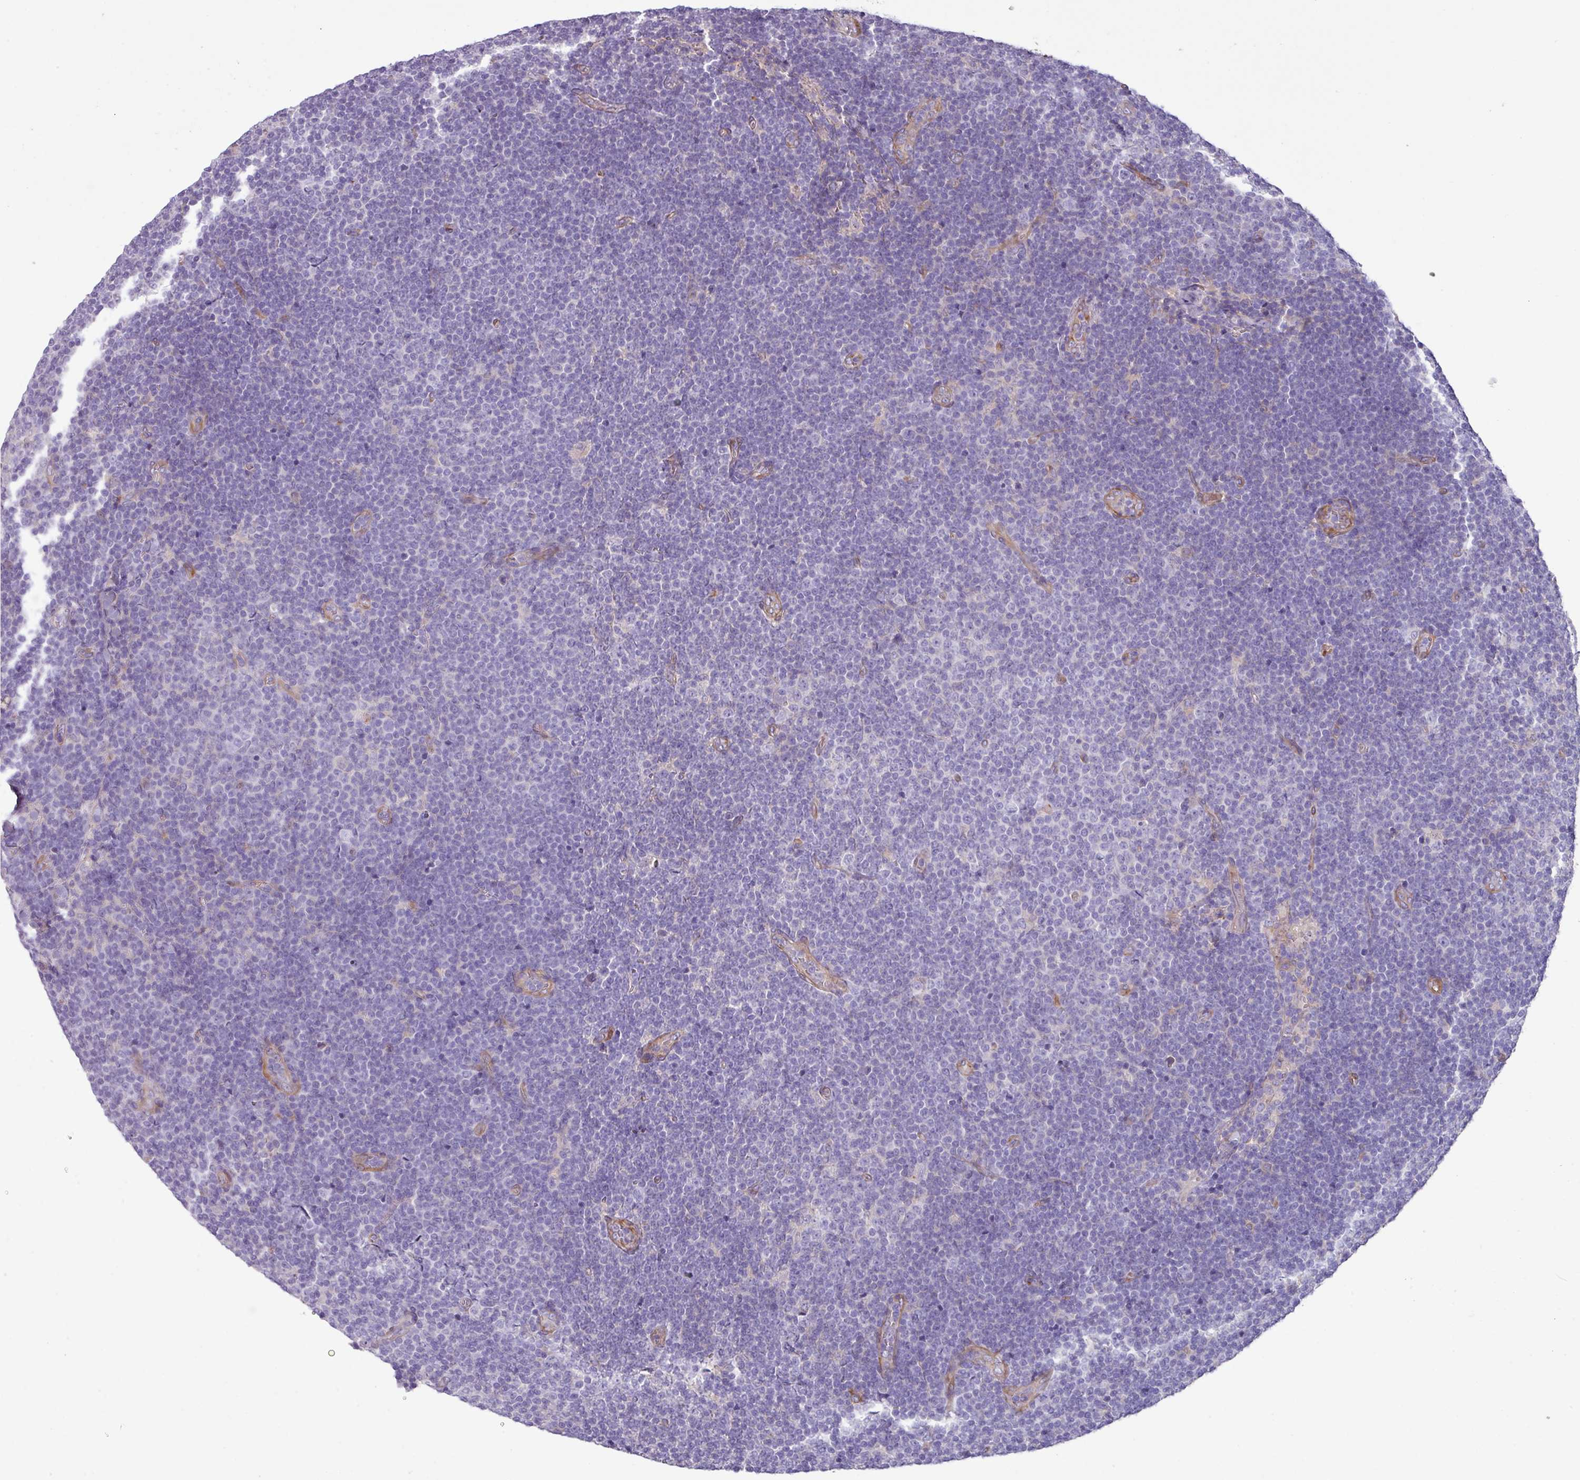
{"staining": {"intensity": "negative", "quantity": "none", "location": "none"}, "tissue": "lymphoma", "cell_type": "Tumor cells", "image_type": "cancer", "snomed": [{"axis": "morphology", "description": "Malignant lymphoma, non-Hodgkin's type, Low grade"}, {"axis": "topography", "description": "Lymph node"}], "caption": "High magnification brightfield microscopy of lymphoma stained with DAB (brown) and counterstained with hematoxylin (blue): tumor cells show no significant expression.", "gene": "KIRREL3", "patient": {"sex": "male", "age": 48}}